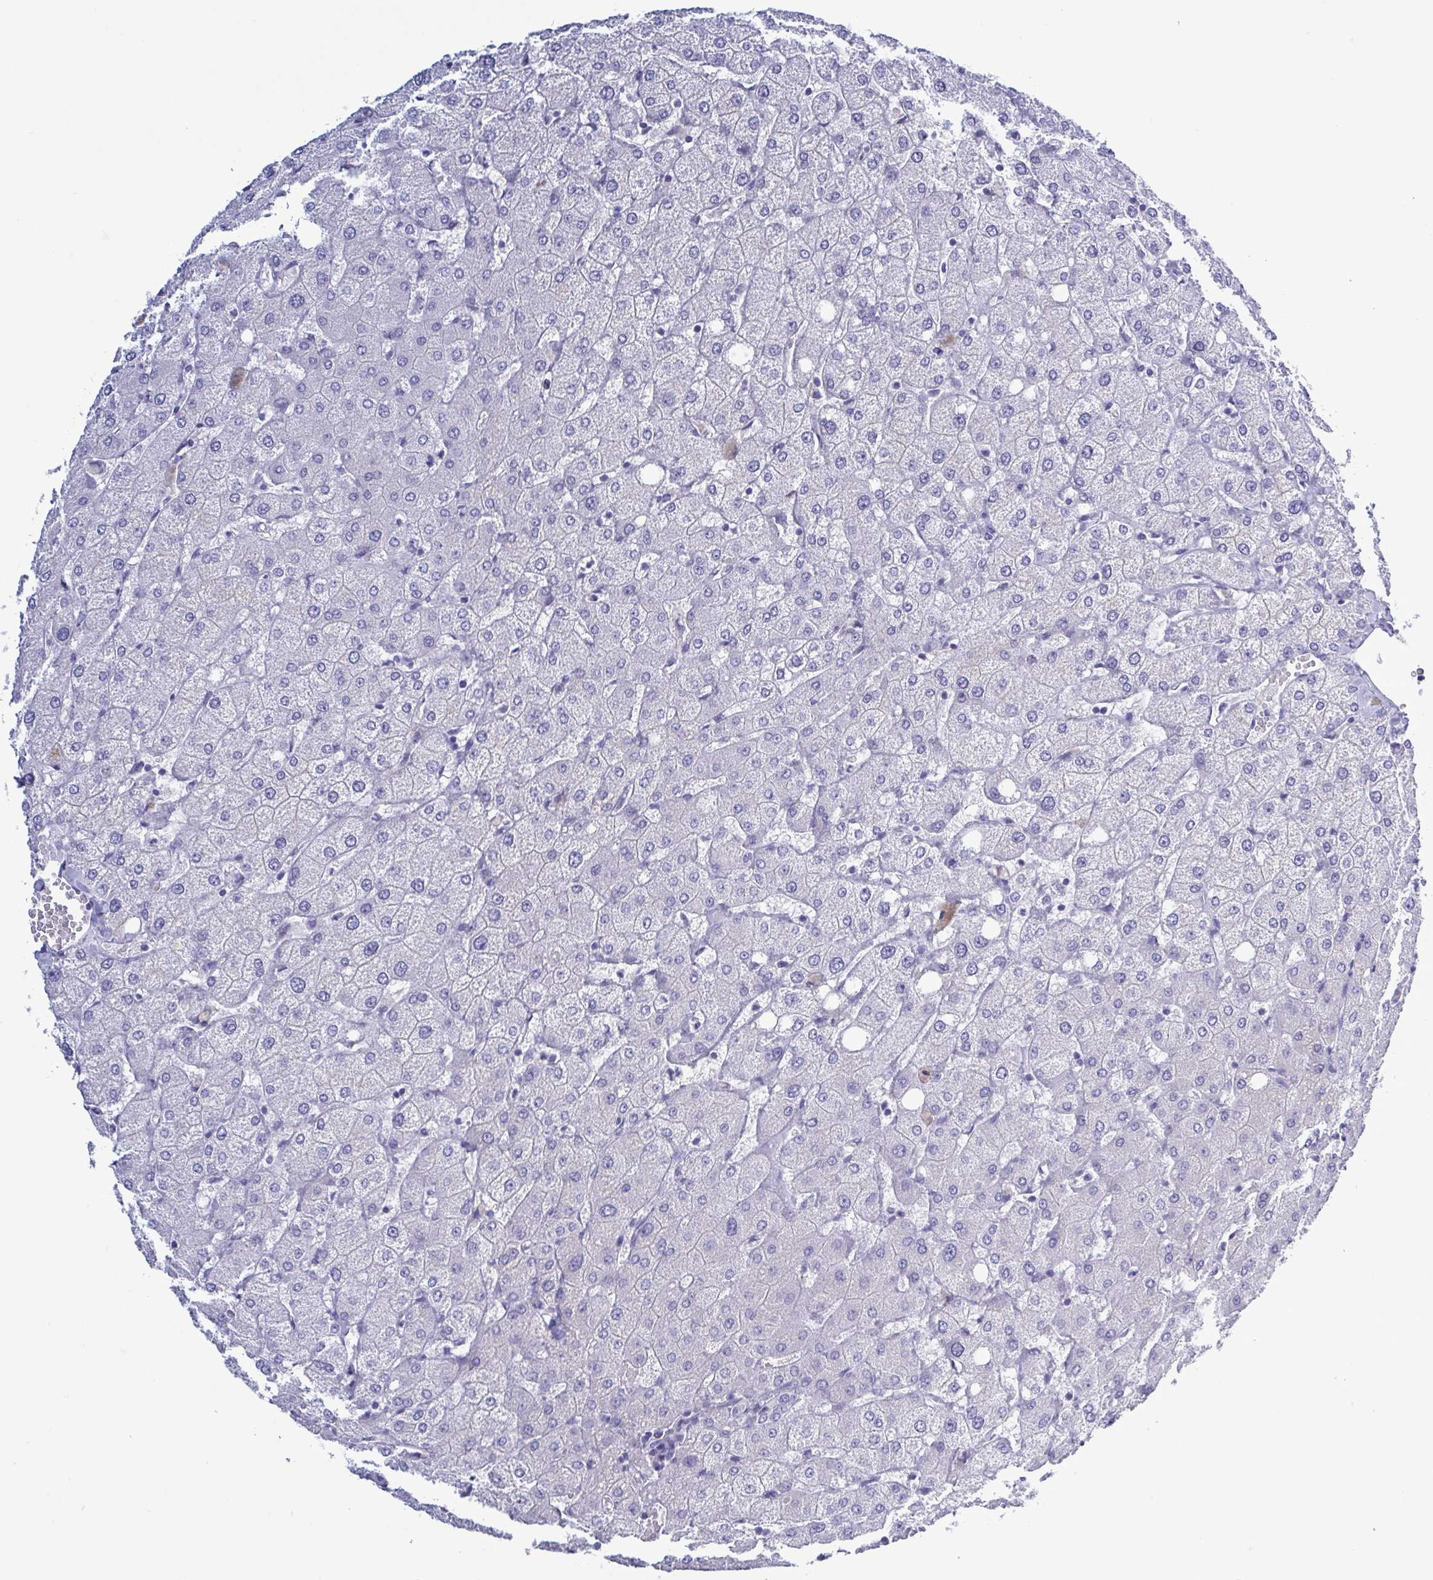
{"staining": {"intensity": "negative", "quantity": "none", "location": "none"}, "tissue": "liver", "cell_type": "Cholangiocytes", "image_type": "normal", "snomed": [{"axis": "morphology", "description": "Normal tissue, NOS"}, {"axis": "topography", "description": "Liver"}], "caption": "This image is of benign liver stained with immunohistochemistry (IHC) to label a protein in brown with the nuclei are counter-stained blue. There is no expression in cholangiocytes. Nuclei are stained in blue.", "gene": "TEX12", "patient": {"sex": "female", "age": 54}}